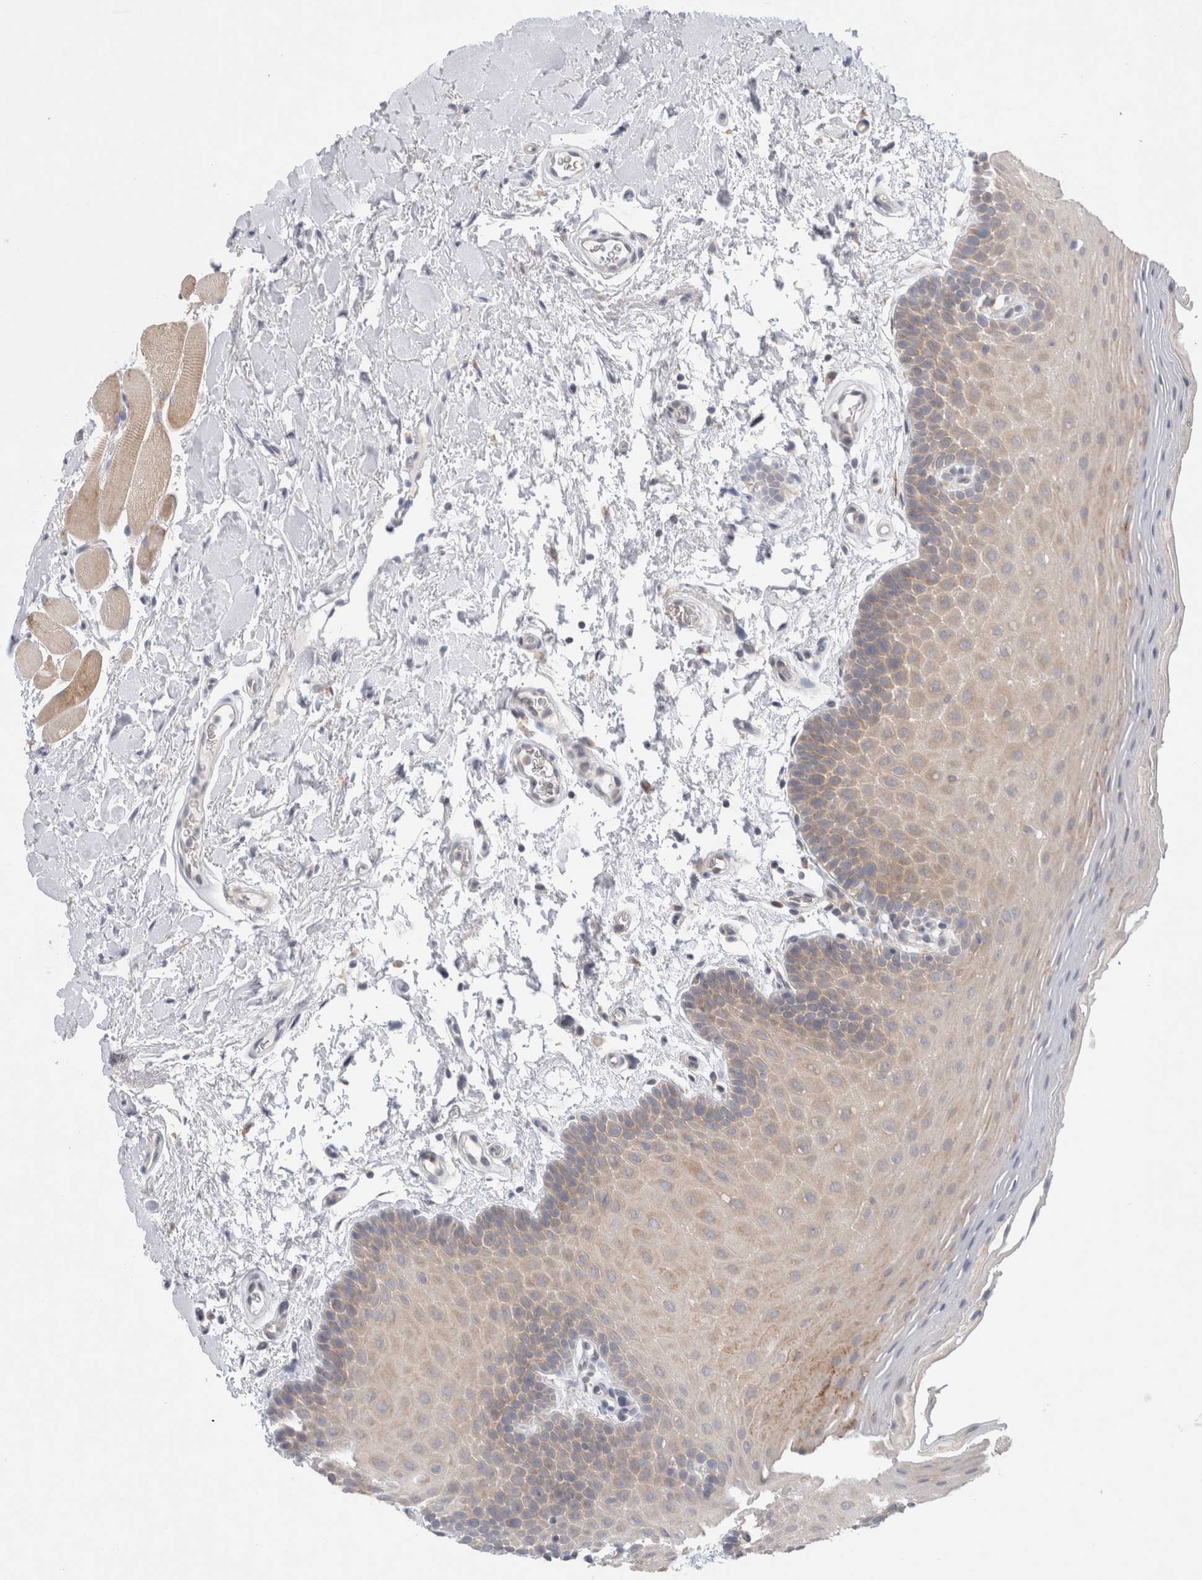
{"staining": {"intensity": "weak", "quantity": "25%-75%", "location": "cytoplasmic/membranous"}, "tissue": "oral mucosa", "cell_type": "Squamous epithelial cells", "image_type": "normal", "snomed": [{"axis": "morphology", "description": "Normal tissue, NOS"}, {"axis": "topography", "description": "Oral tissue"}], "caption": "Immunohistochemistry (IHC) of unremarkable human oral mucosa demonstrates low levels of weak cytoplasmic/membranous positivity in about 25%-75% of squamous epithelial cells.", "gene": "NDOR1", "patient": {"sex": "male", "age": 62}}